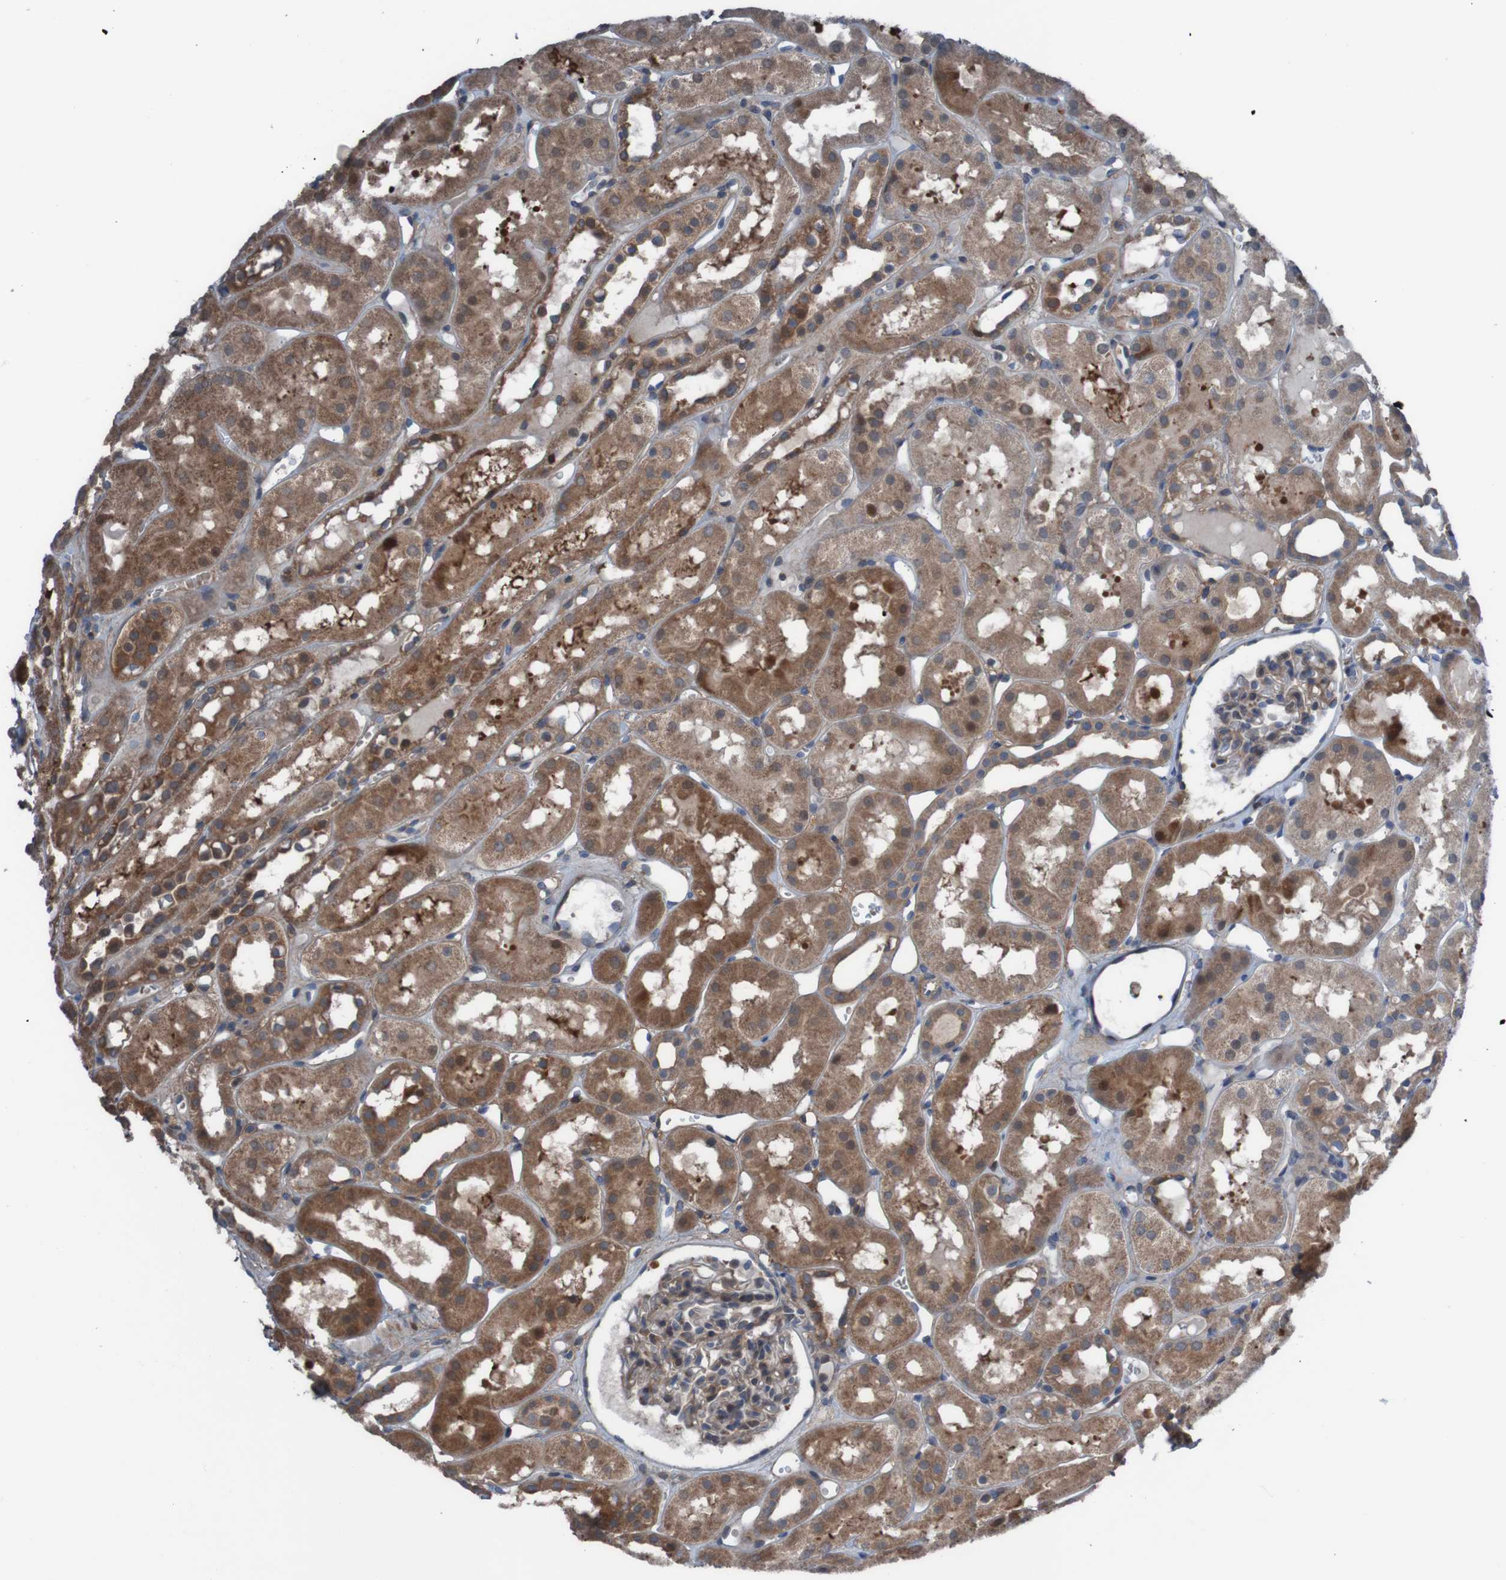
{"staining": {"intensity": "weak", "quantity": ">75%", "location": "cytoplasmic/membranous"}, "tissue": "kidney", "cell_type": "Cells in glomeruli", "image_type": "normal", "snomed": [{"axis": "morphology", "description": "Normal tissue, NOS"}, {"axis": "topography", "description": "Kidney"}, {"axis": "topography", "description": "Urinary bladder"}], "caption": "Immunohistochemistry micrograph of benign human kidney stained for a protein (brown), which reveals low levels of weak cytoplasmic/membranous staining in about >75% of cells in glomeruli.", "gene": "PDGFB", "patient": {"sex": "male", "age": 16}}